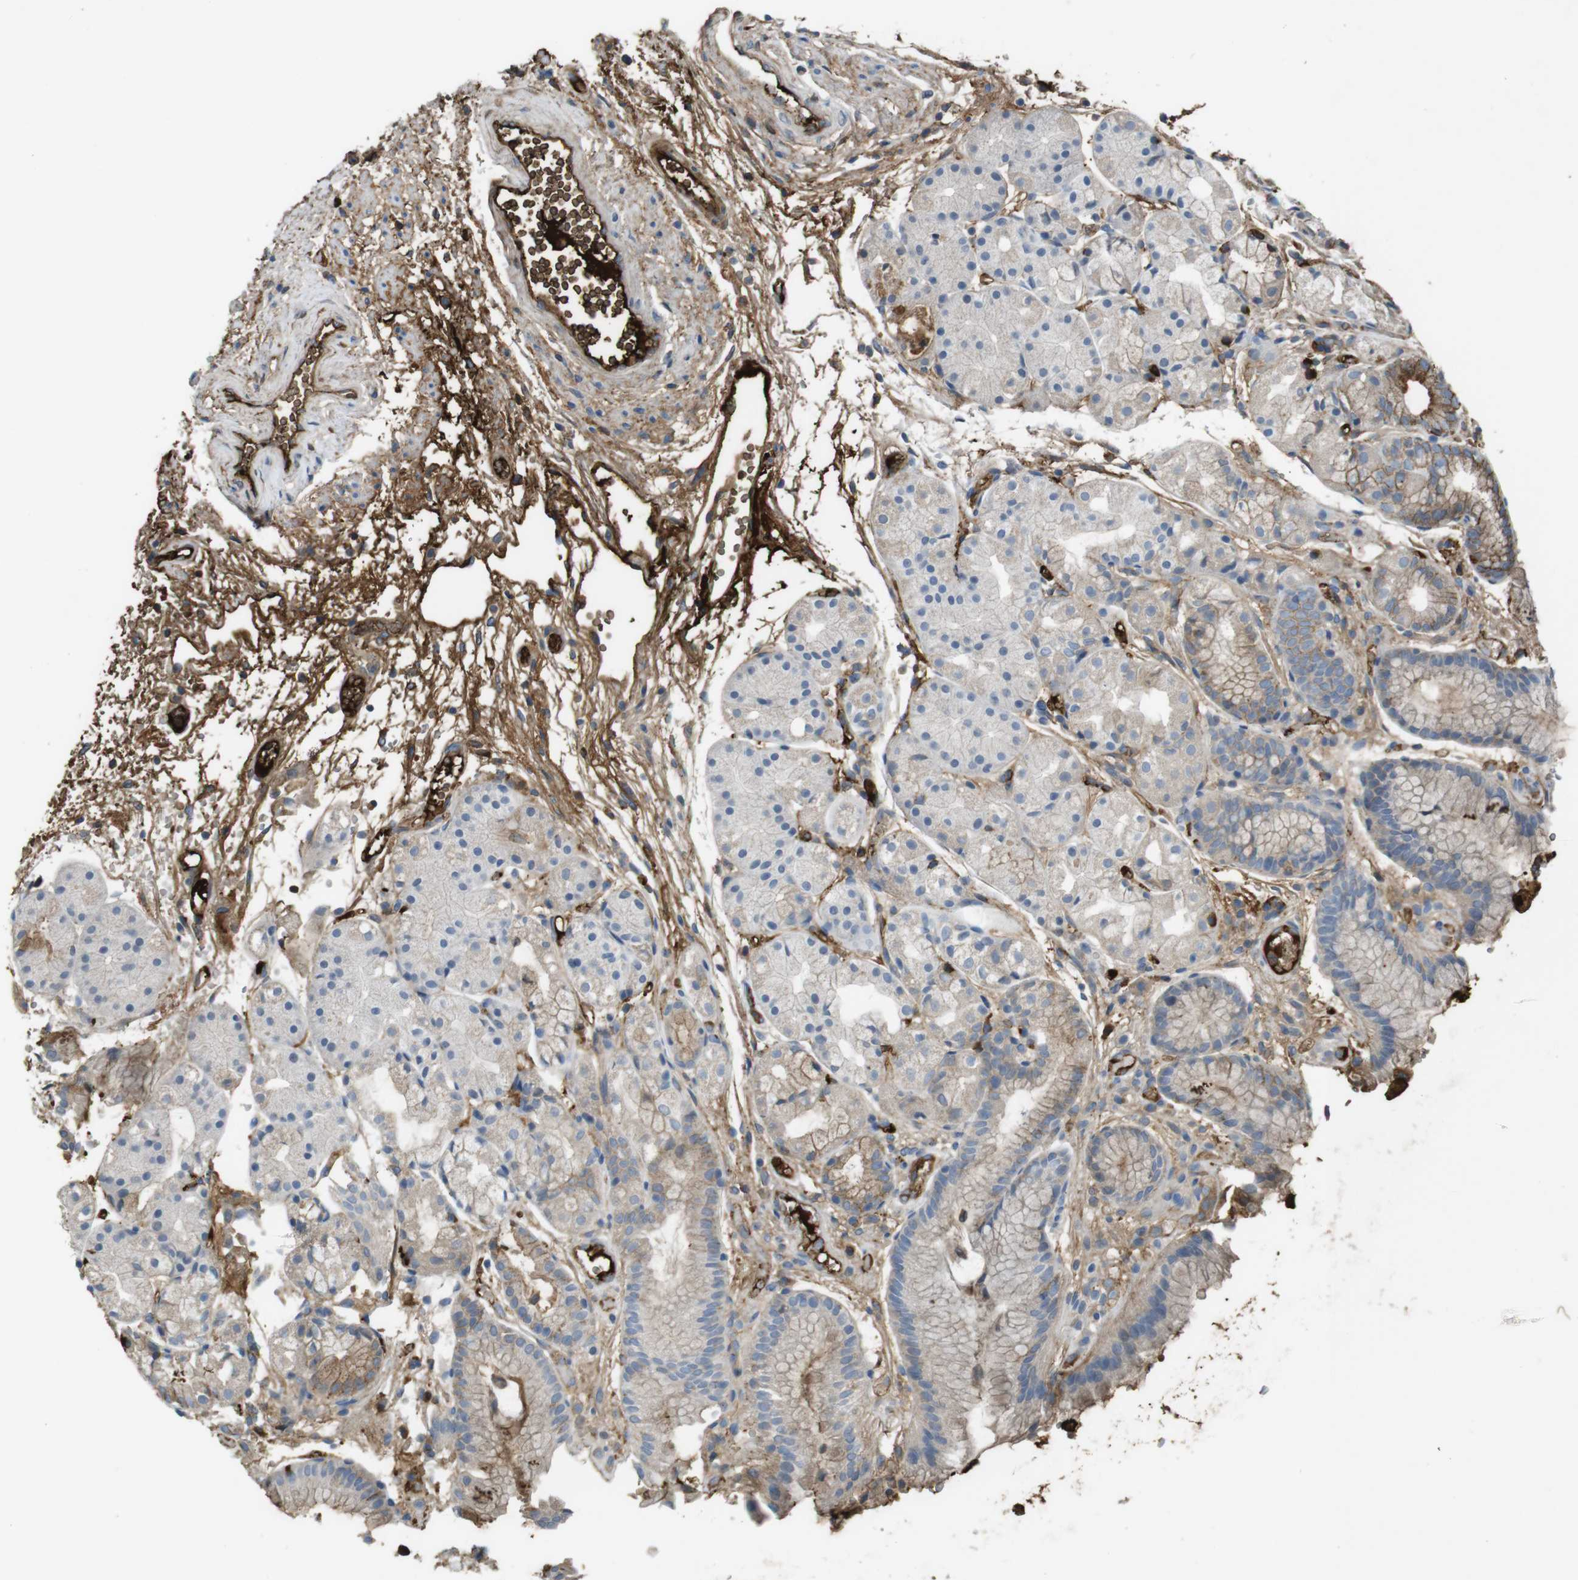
{"staining": {"intensity": "moderate", "quantity": "<25%", "location": "cytoplasmic/membranous"}, "tissue": "stomach", "cell_type": "Glandular cells", "image_type": "normal", "snomed": [{"axis": "morphology", "description": "Normal tissue, NOS"}, {"axis": "topography", "description": "Stomach, upper"}], "caption": "Glandular cells demonstrate low levels of moderate cytoplasmic/membranous staining in approximately <25% of cells in benign human stomach. The staining was performed using DAB, with brown indicating positive protein expression. Nuclei are stained blue with hematoxylin.", "gene": "LTBP4", "patient": {"sex": "male", "age": 72}}